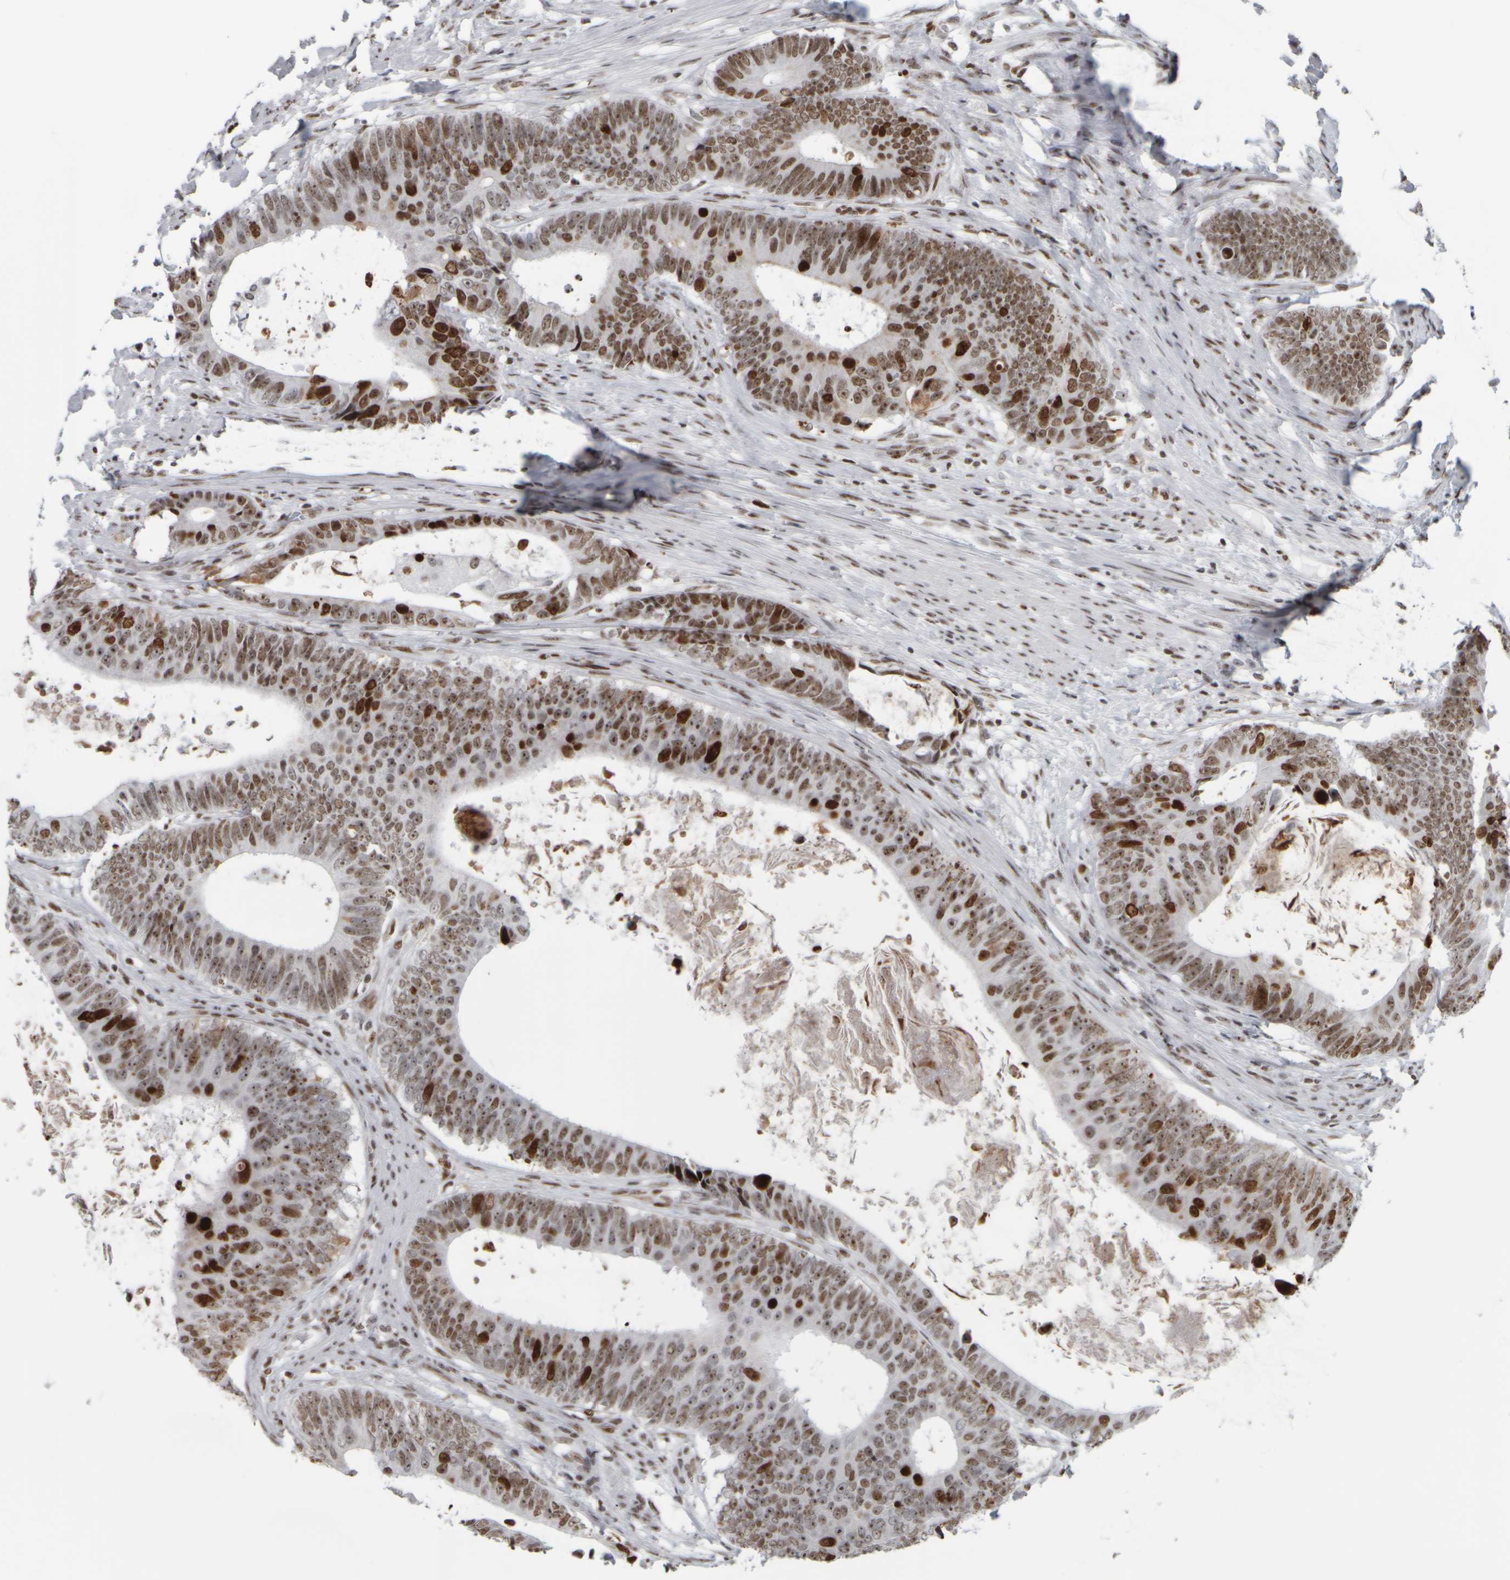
{"staining": {"intensity": "moderate", "quantity": ">75%", "location": "nuclear"}, "tissue": "colorectal cancer", "cell_type": "Tumor cells", "image_type": "cancer", "snomed": [{"axis": "morphology", "description": "Adenocarcinoma, NOS"}, {"axis": "topography", "description": "Colon"}], "caption": "Immunohistochemistry micrograph of human adenocarcinoma (colorectal) stained for a protein (brown), which displays medium levels of moderate nuclear positivity in about >75% of tumor cells.", "gene": "TOP2B", "patient": {"sex": "male", "age": 56}}